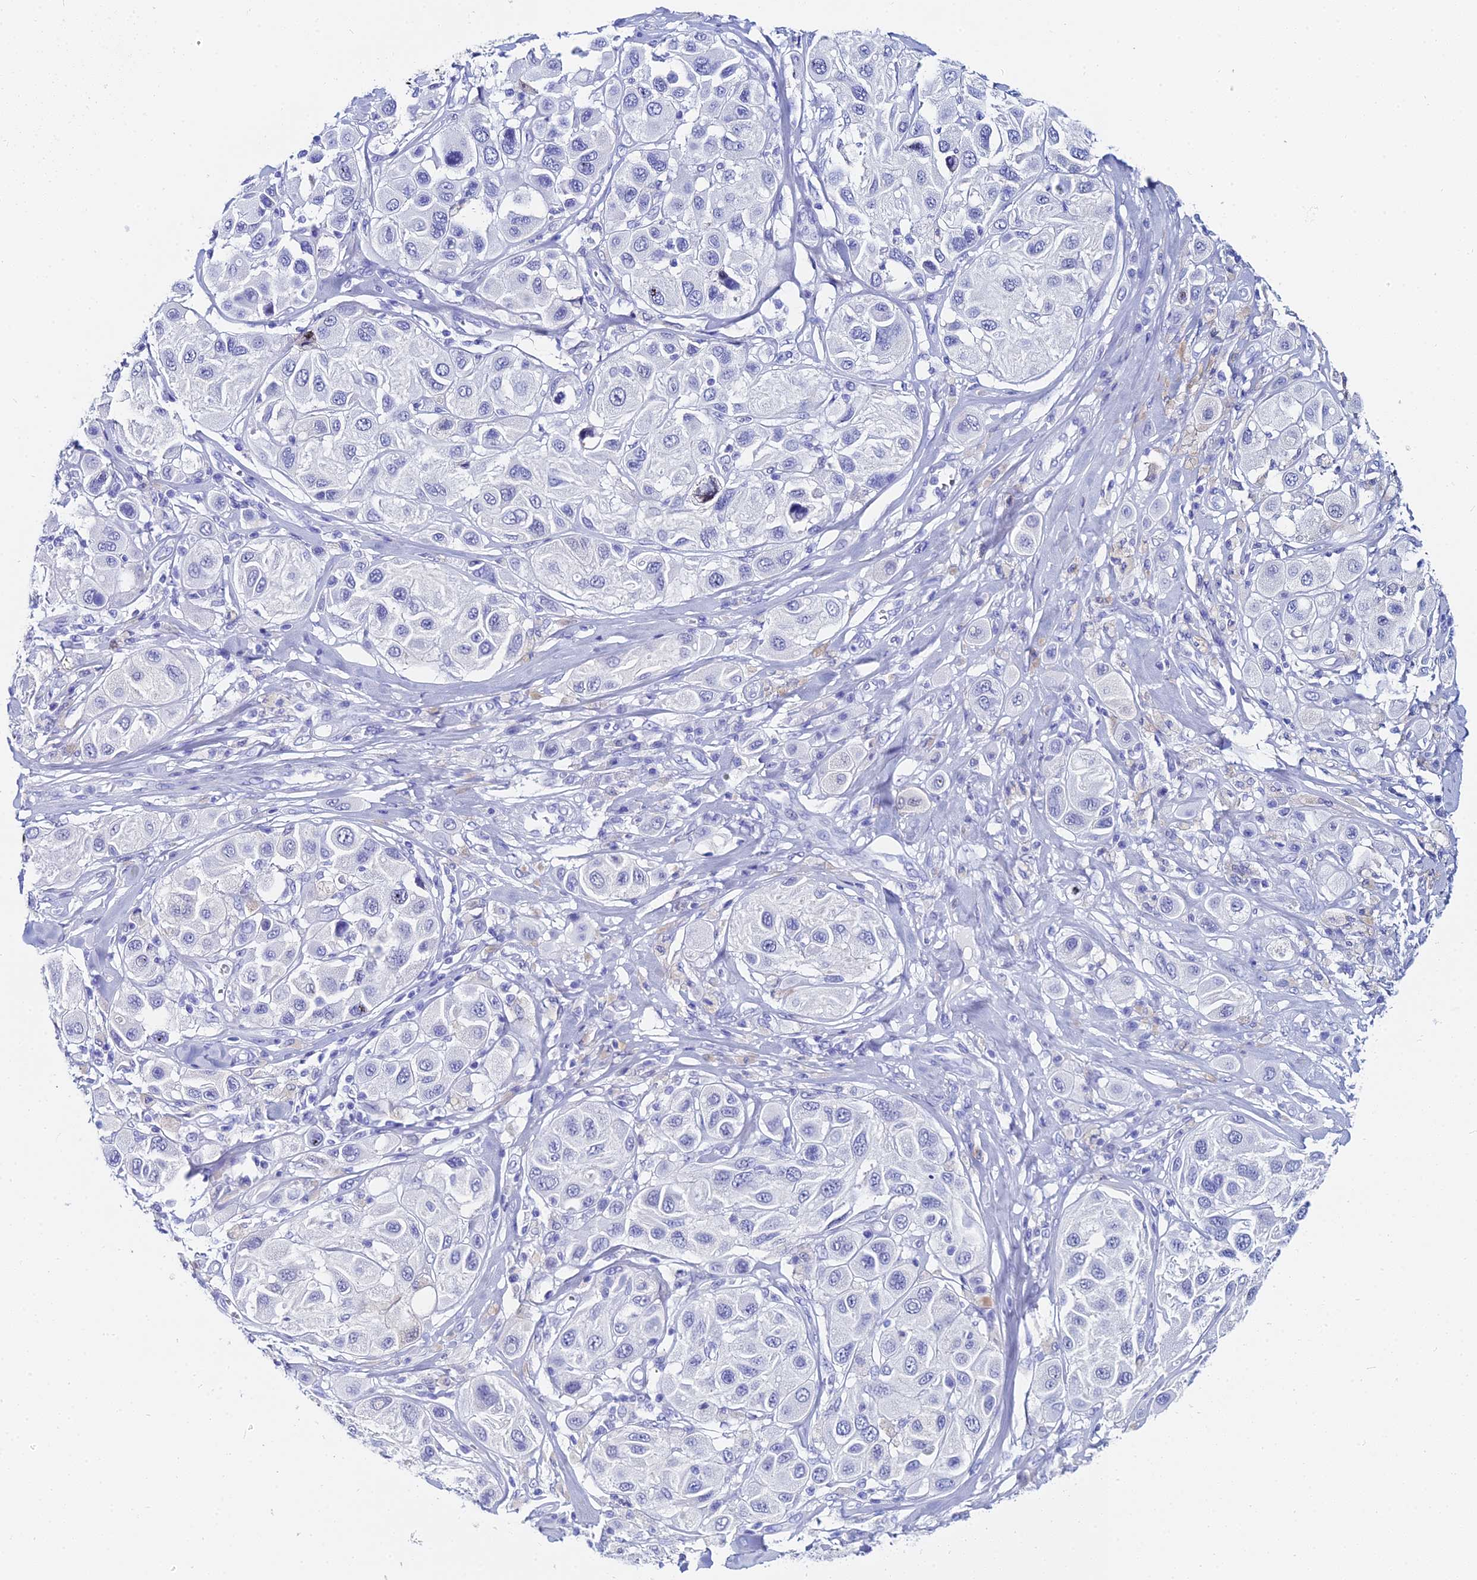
{"staining": {"intensity": "negative", "quantity": "none", "location": "none"}, "tissue": "melanoma", "cell_type": "Tumor cells", "image_type": "cancer", "snomed": [{"axis": "morphology", "description": "Malignant melanoma, Metastatic site"}, {"axis": "topography", "description": "Skin"}], "caption": "Protein analysis of melanoma displays no significant staining in tumor cells.", "gene": "HSPA1L", "patient": {"sex": "male", "age": 41}}